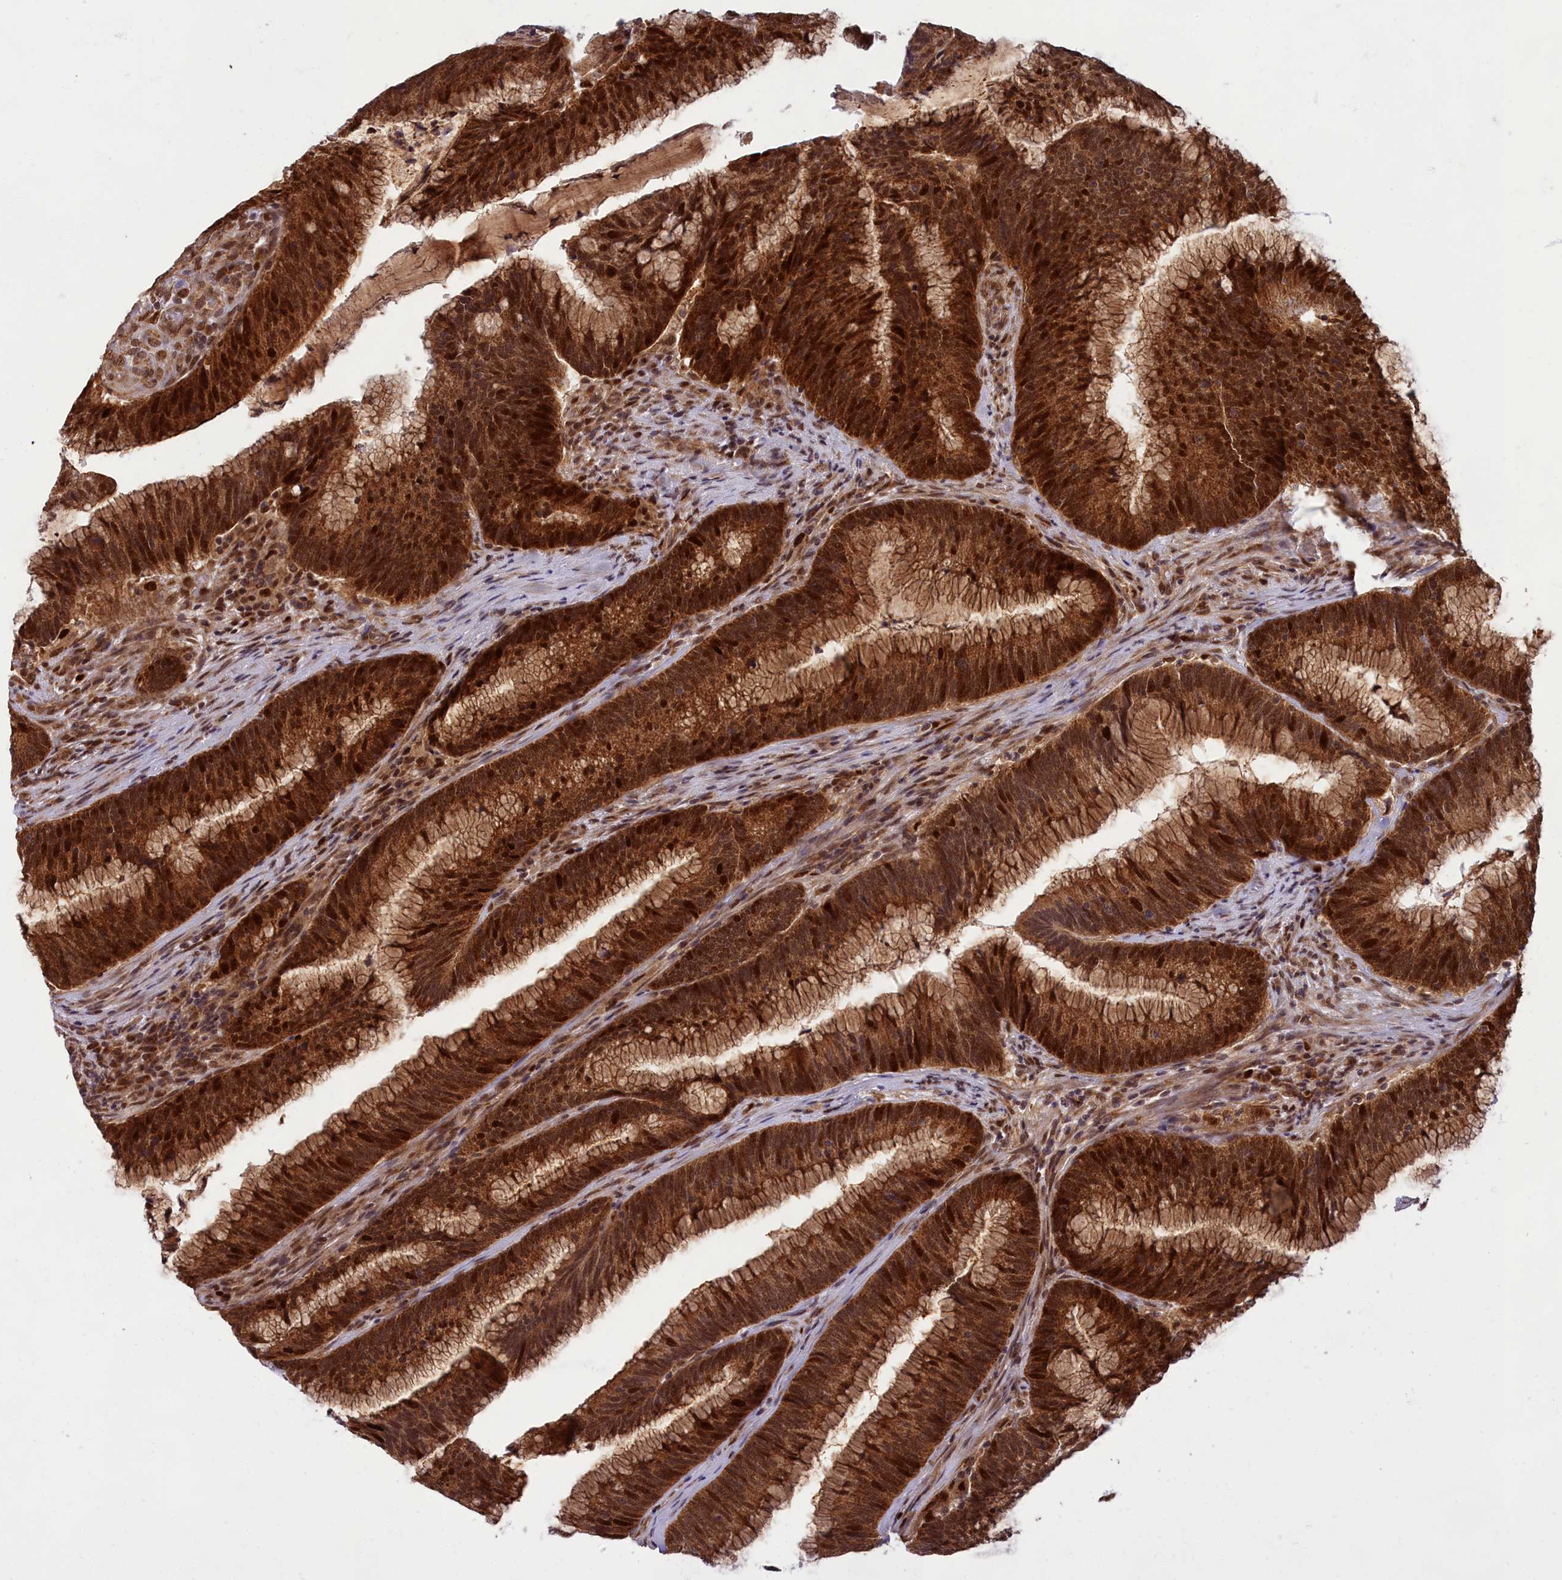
{"staining": {"intensity": "strong", "quantity": ">75%", "location": "cytoplasmic/membranous,nuclear"}, "tissue": "colorectal cancer", "cell_type": "Tumor cells", "image_type": "cancer", "snomed": [{"axis": "morphology", "description": "Adenocarcinoma, NOS"}, {"axis": "topography", "description": "Rectum"}], "caption": "High-magnification brightfield microscopy of colorectal cancer (adenocarcinoma) stained with DAB (brown) and counterstained with hematoxylin (blue). tumor cells exhibit strong cytoplasmic/membranous and nuclear staining is appreciated in about>75% of cells. The protein of interest is shown in brown color, while the nuclei are stained blue.", "gene": "EARS2", "patient": {"sex": "female", "age": 77}}